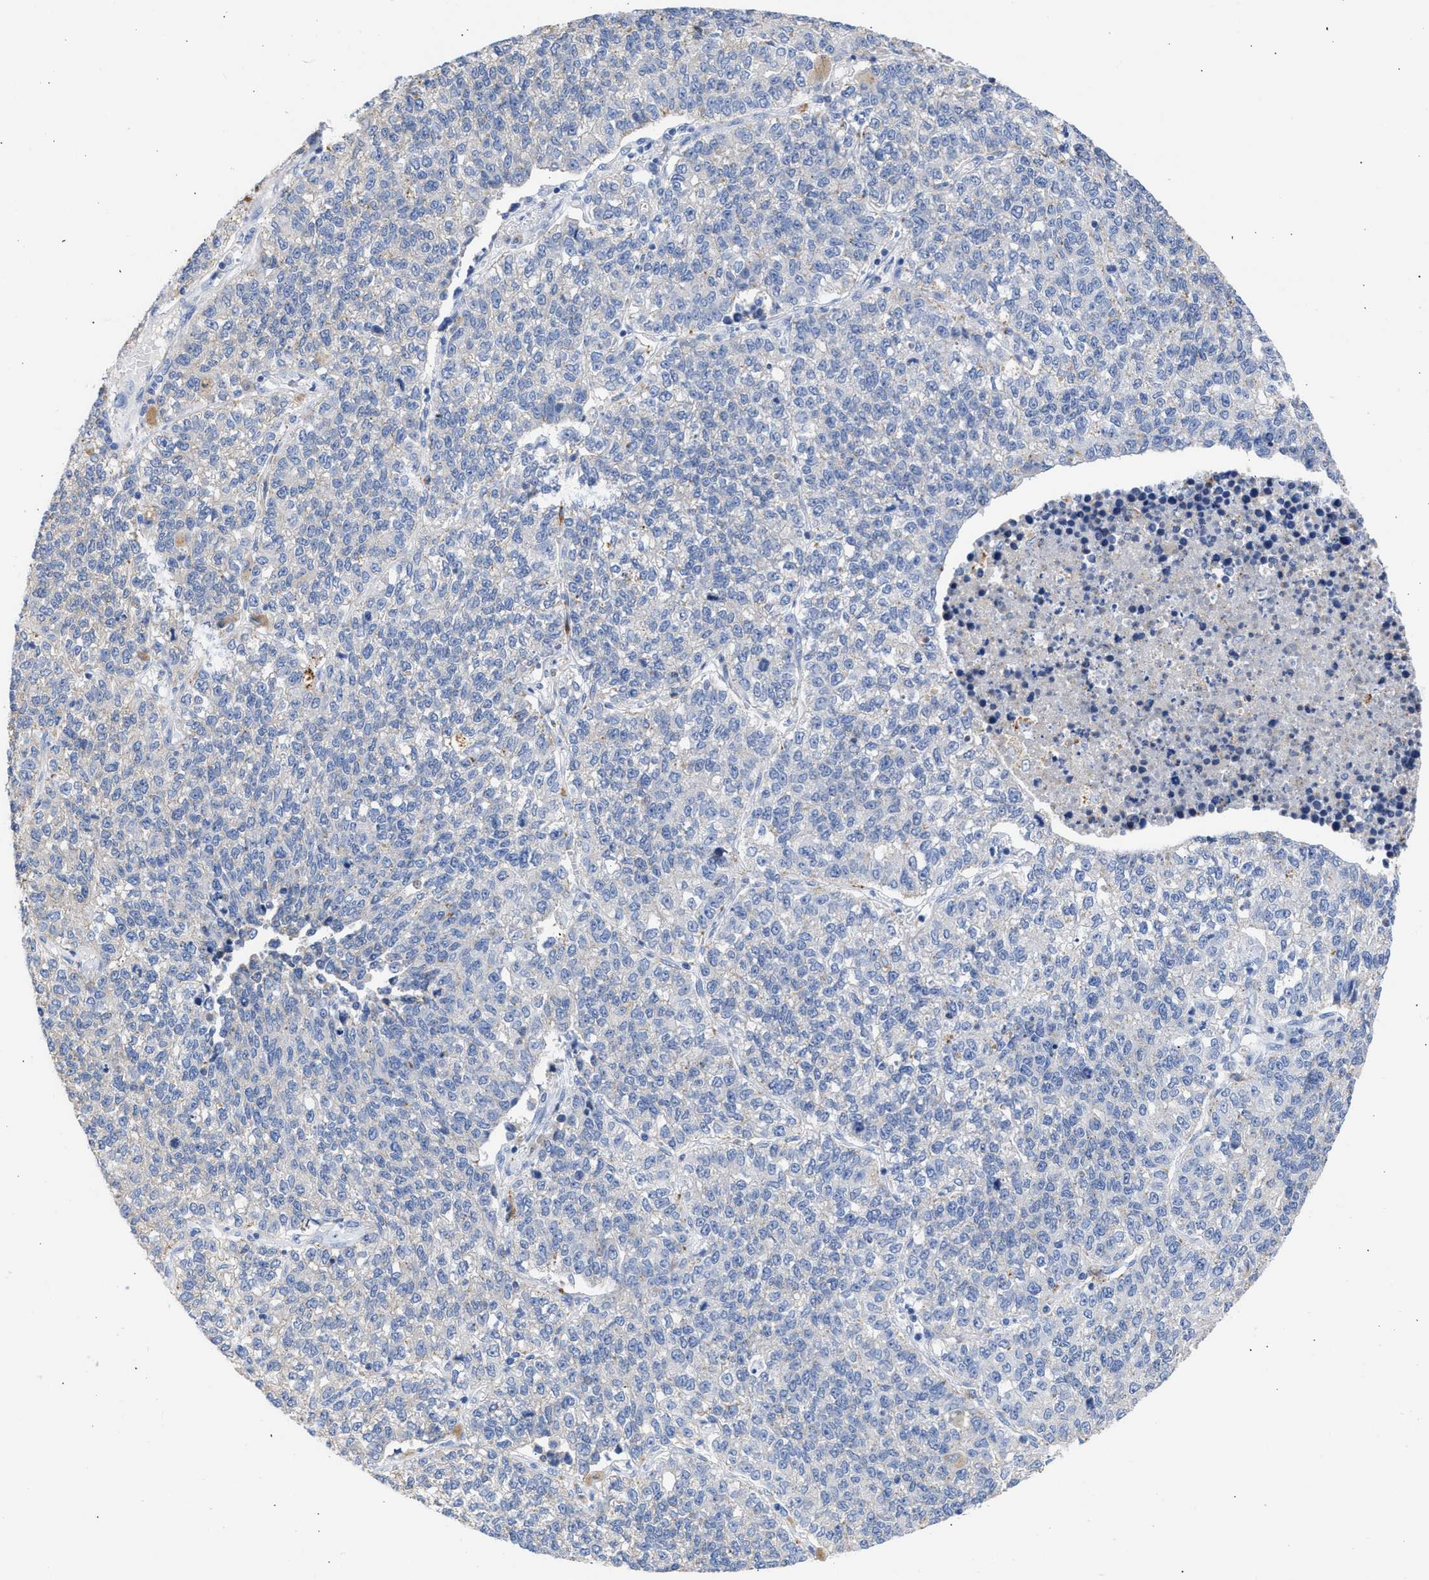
{"staining": {"intensity": "negative", "quantity": "none", "location": "none"}, "tissue": "lung cancer", "cell_type": "Tumor cells", "image_type": "cancer", "snomed": [{"axis": "morphology", "description": "Adenocarcinoma, NOS"}, {"axis": "topography", "description": "Lung"}], "caption": "High magnification brightfield microscopy of lung cancer stained with DAB (3,3'-diaminobenzidine) (brown) and counterstained with hematoxylin (blue): tumor cells show no significant expression.", "gene": "RSPH1", "patient": {"sex": "male", "age": 49}}